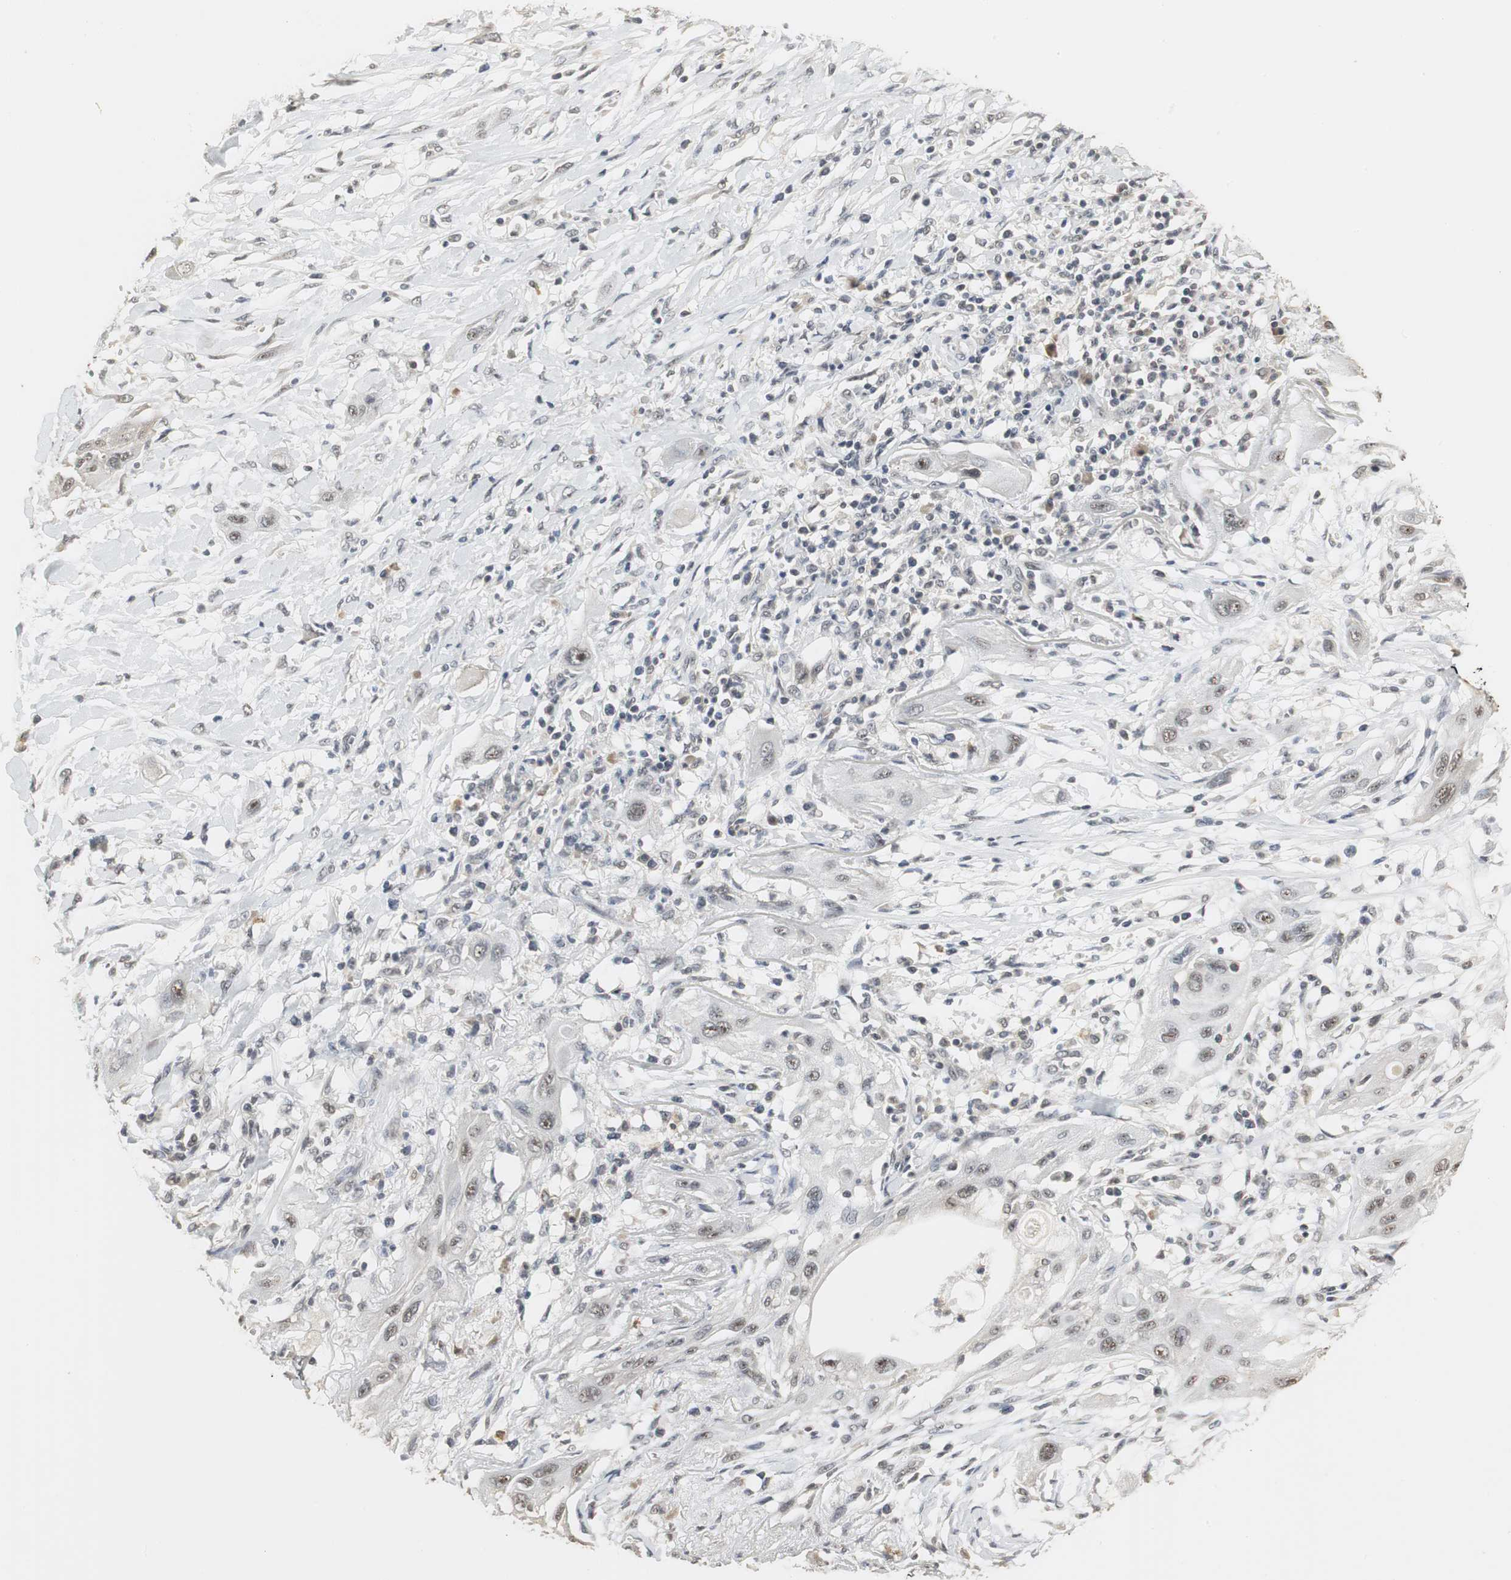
{"staining": {"intensity": "weak", "quantity": "<25%", "location": "nuclear"}, "tissue": "lung cancer", "cell_type": "Tumor cells", "image_type": "cancer", "snomed": [{"axis": "morphology", "description": "Squamous cell carcinoma, NOS"}, {"axis": "topography", "description": "Lung"}], "caption": "The IHC histopathology image has no significant expression in tumor cells of lung cancer tissue. (DAB IHC visualized using brightfield microscopy, high magnification).", "gene": "ELOA", "patient": {"sex": "female", "age": 47}}